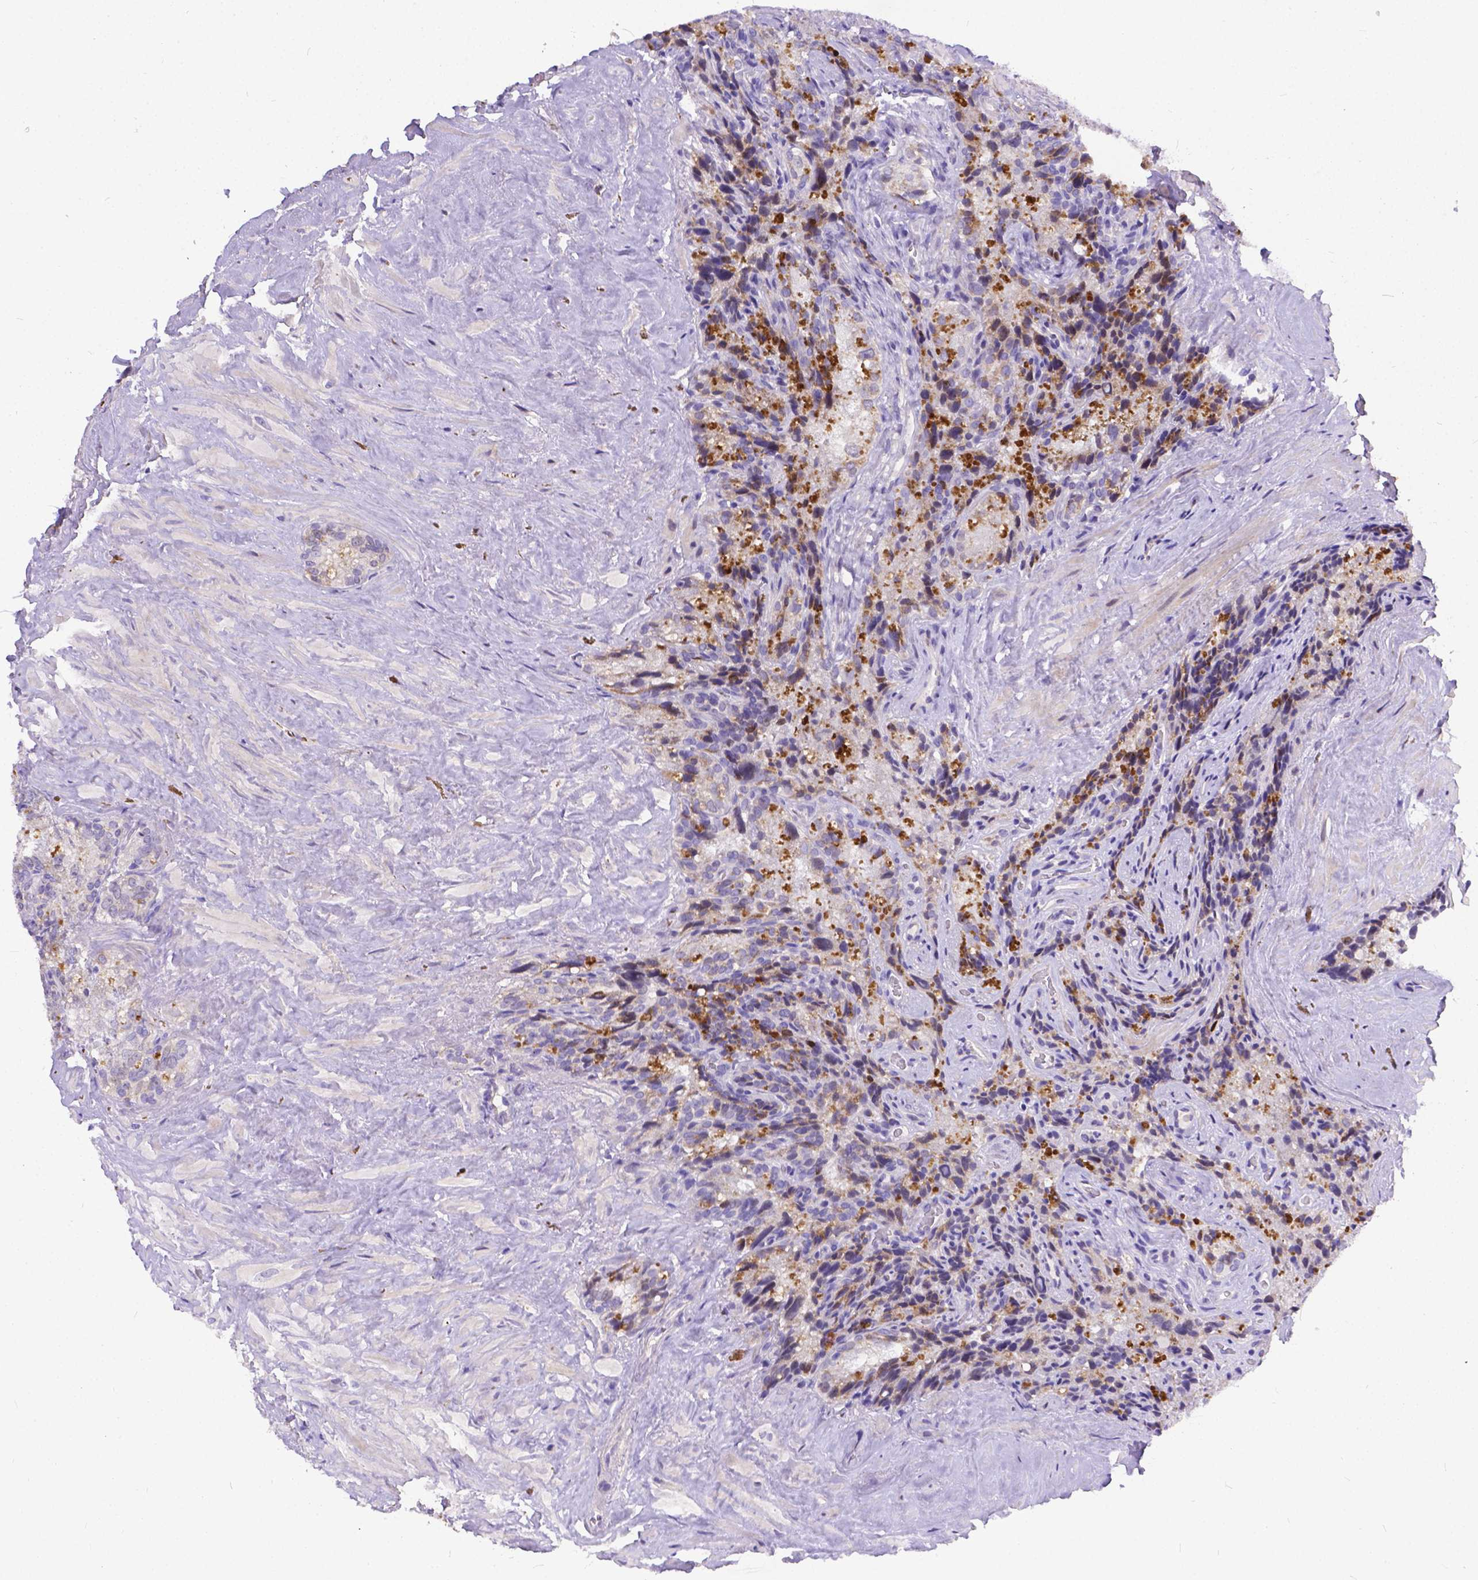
{"staining": {"intensity": "negative", "quantity": "none", "location": "none"}, "tissue": "seminal vesicle", "cell_type": "Glandular cells", "image_type": "normal", "snomed": [{"axis": "morphology", "description": "Normal tissue, NOS"}, {"axis": "topography", "description": "Prostate"}, {"axis": "topography", "description": "Seminal veicle"}], "caption": "Human seminal vesicle stained for a protein using IHC exhibits no expression in glandular cells.", "gene": "DLEC1", "patient": {"sex": "male", "age": 71}}